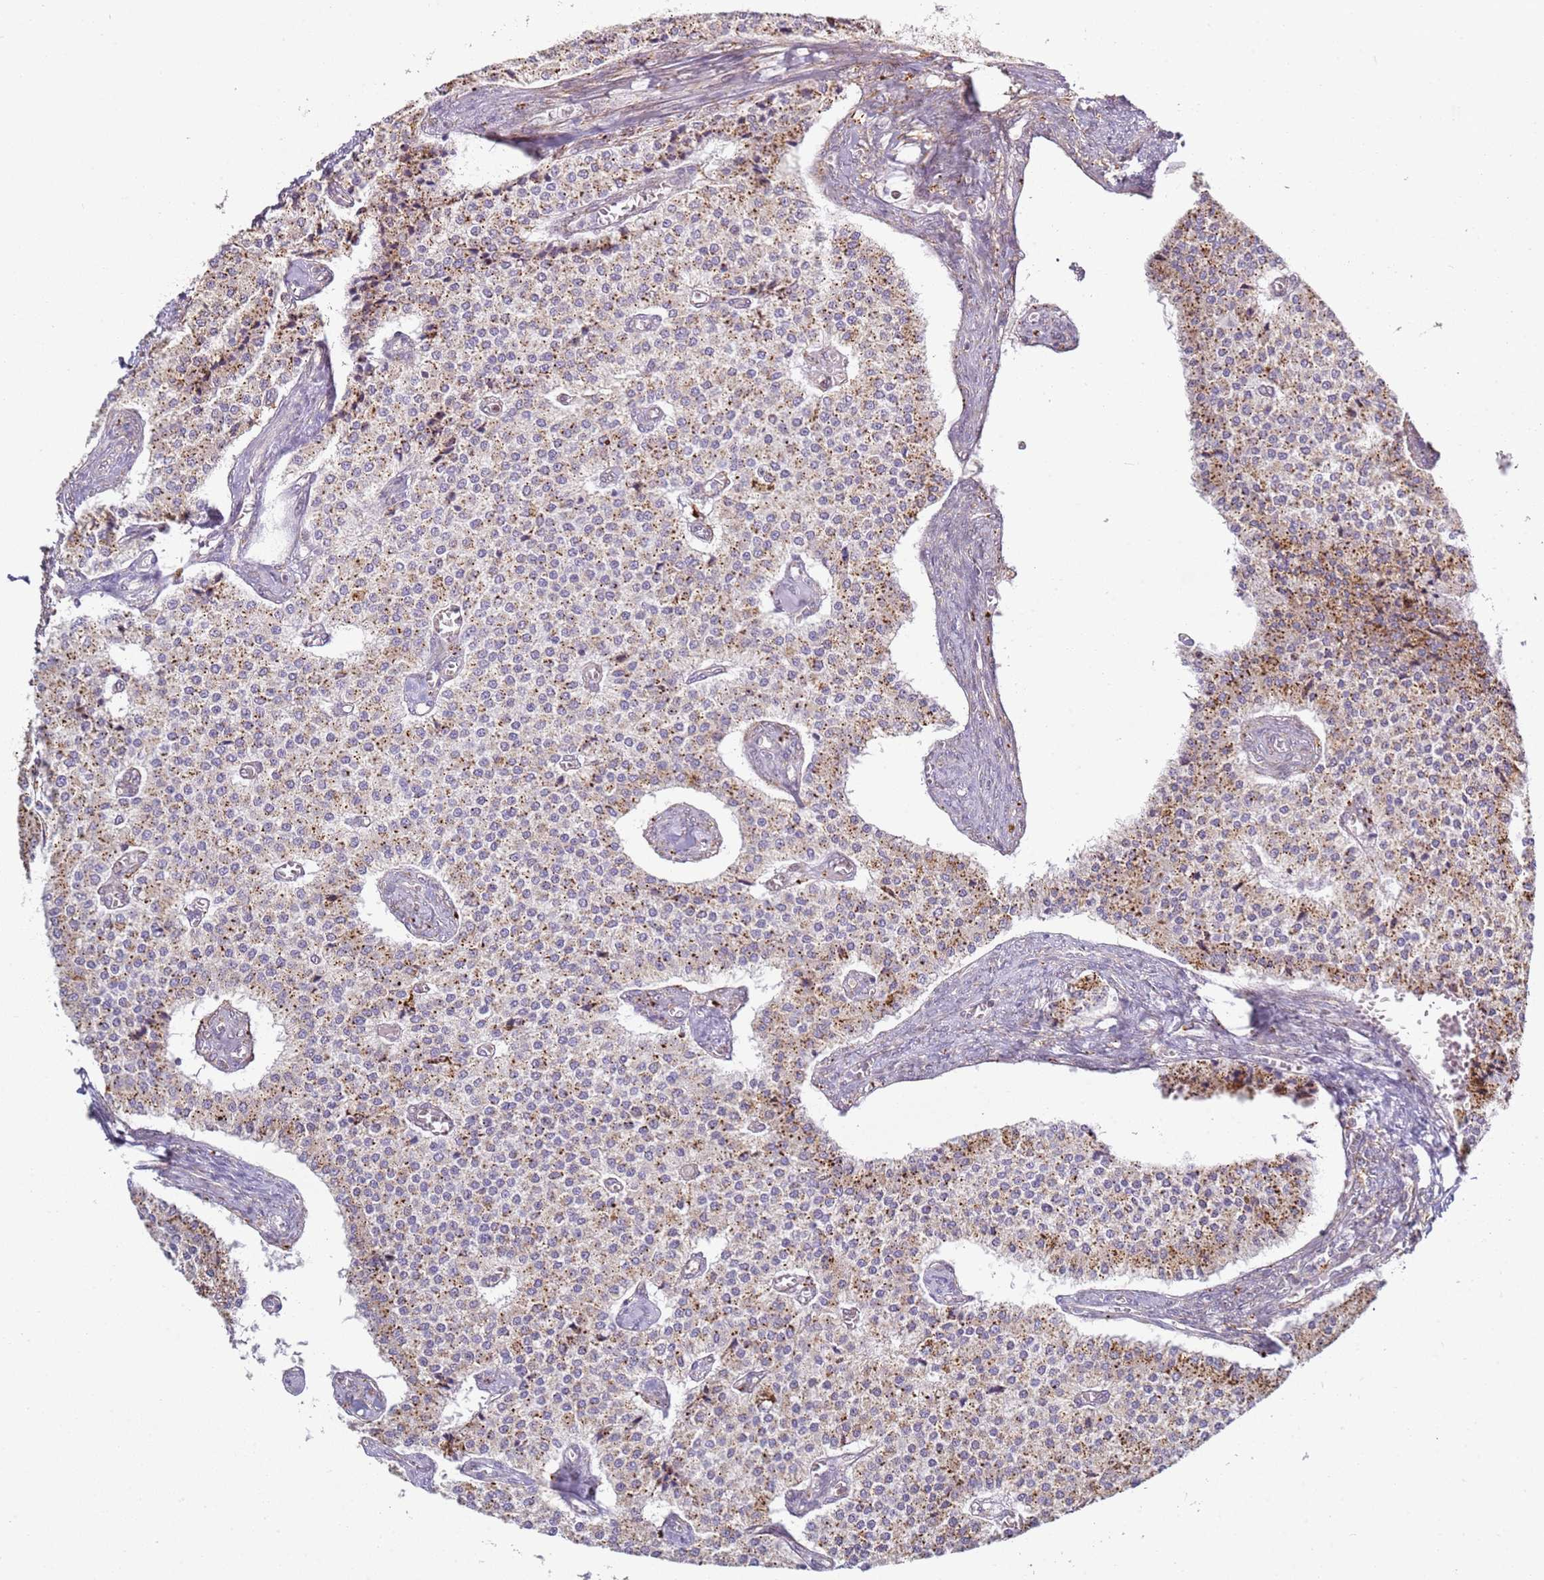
{"staining": {"intensity": "moderate", "quantity": "25%-75%", "location": "cytoplasmic/membranous"}, "tissue": "carcinoid", "cell_type": "Tumor cells", "image_type": "cancer", "snomed": [{"axis": "morphology", "description": "Carcinoid, malignant, NOS"}, {"axis": "topography", "description": "Colon"}], "caption": "Tumor cells demonstrate moderate cytoplasmic/membranous positivity in about 25%-75% of cells in carcinoid. The staining was performed using DAB (3,3'-diaminobenzidine) to visualize the protein expression in brown, while the nuclei were stained in blue with hematoxylin (Magnification: 20x).", "gene": "GRAP", "patient": {"sex": "female", "age": 52}}